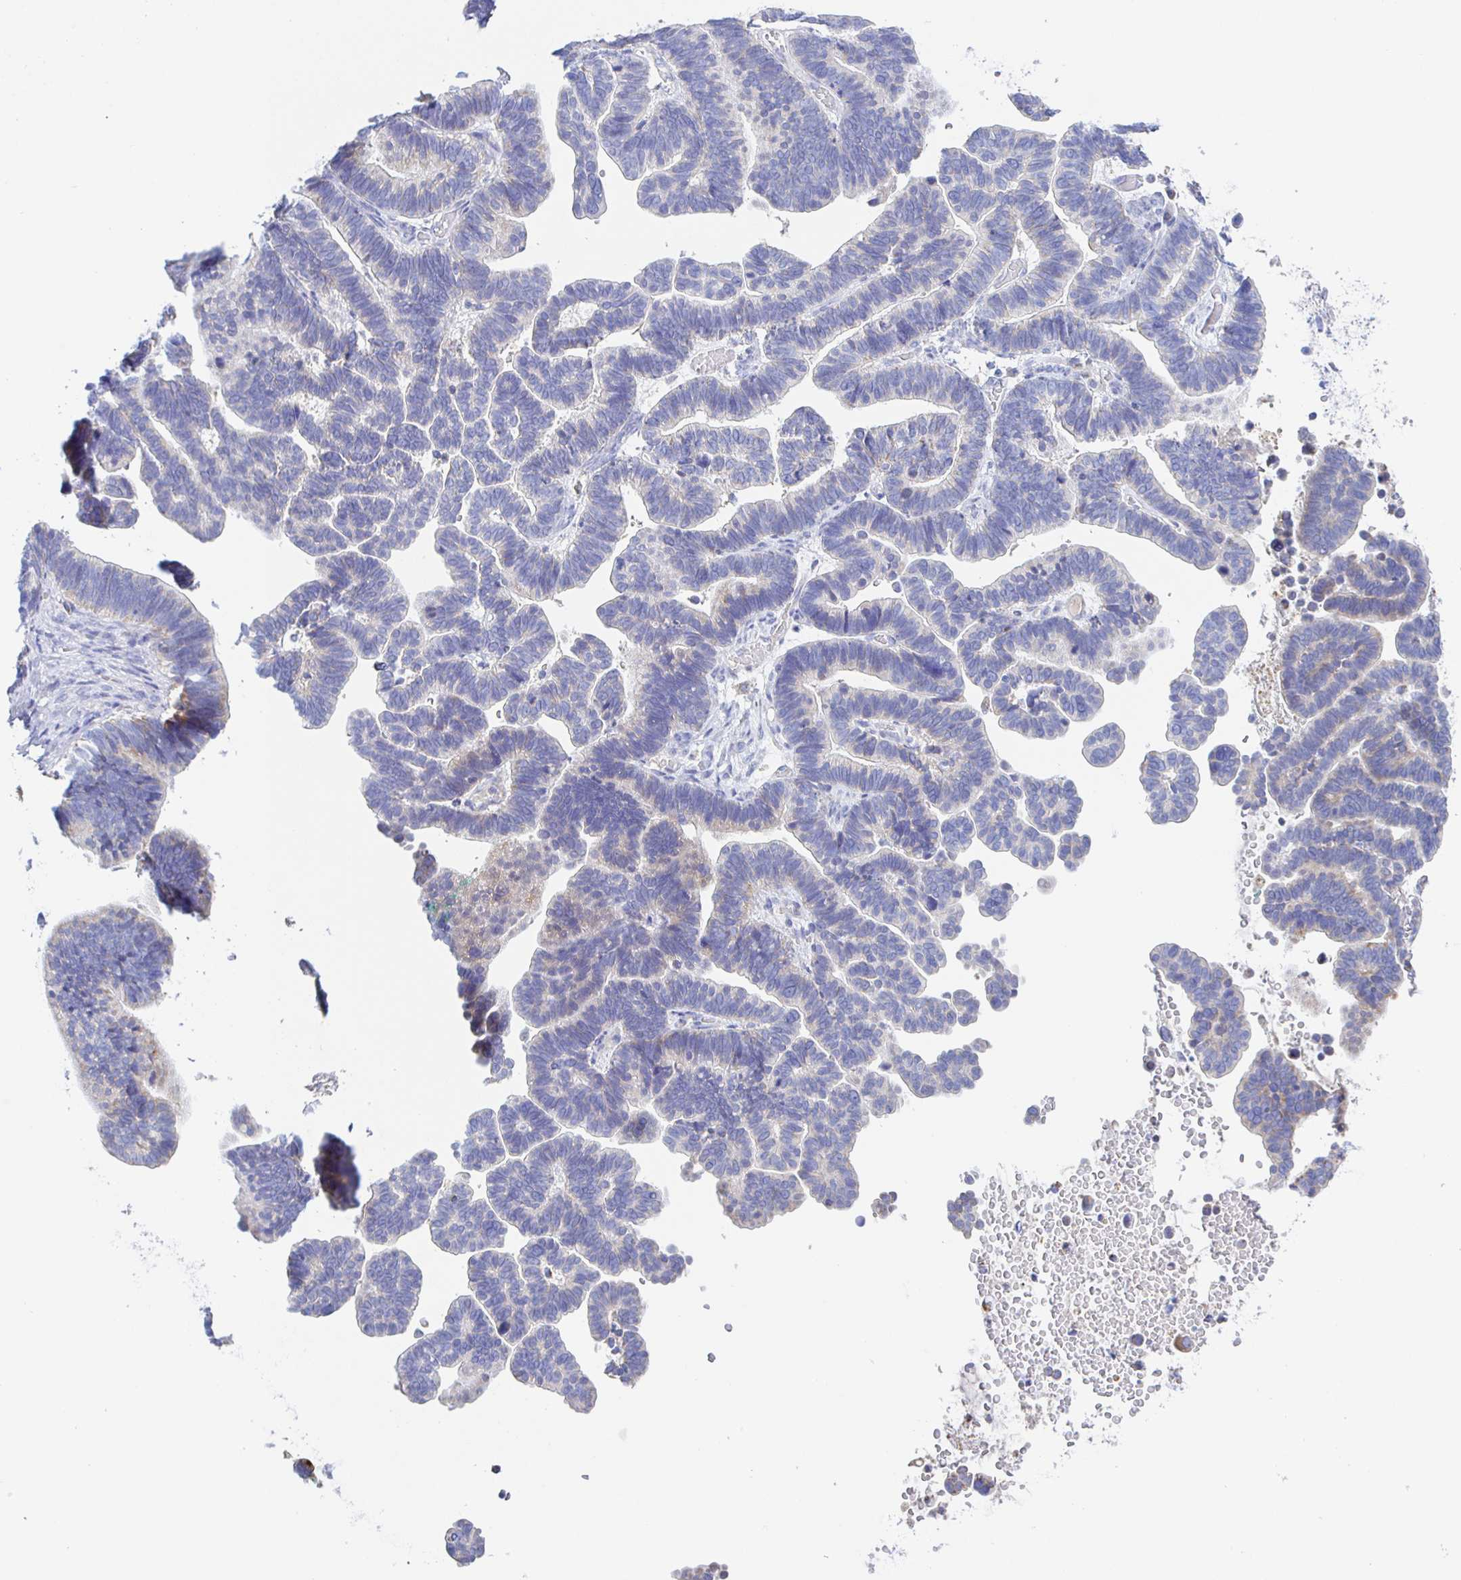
{"staining": {"intensity": "negative", "quantity": "none", "location": "none"}, "tissue": "ovarian cancer", "cell_type": "Tumor cells", "image_type": "cancer", "snomed": [{"axis": "morphology", "description": "Cystadenocarcinoma, serous, NOS"}, {"axis": "topography", "description": "Ovary"}], "caption": "The immunohistochemistry histopathology image has no significant expression in tumor cells of ovarian serous cystadenocarcinoma tissue. (DAB IHC, high magnification).", "gene": "SYNGR4", "patient": {"sex": "female", "age": 56}}